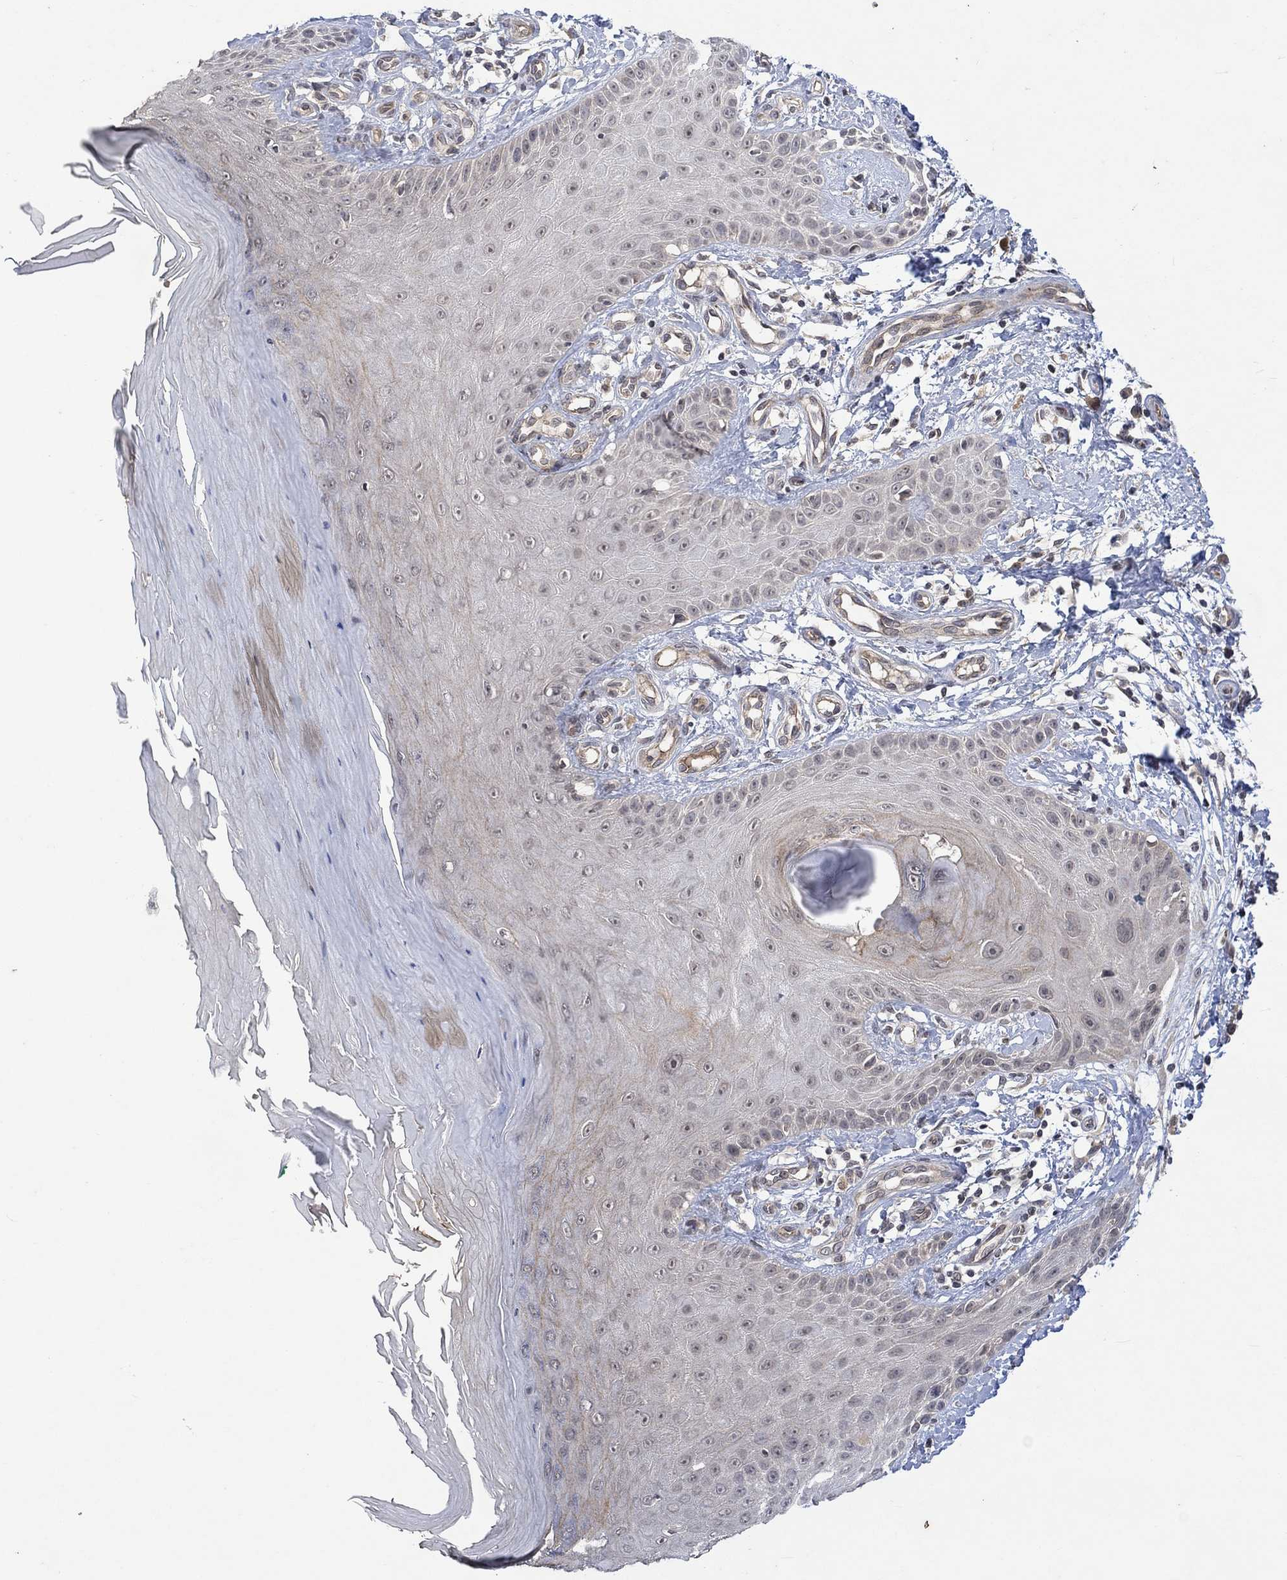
{"staining": {"intensity": "negative", "quantity": "none", "location": "none"}, "tissue": "skin", "cell_type": "Fibroblasts", "image_type": "normal", "snomed": [{"axis": "morphology", "description": "Normal tissue, NOS"}, {"axis": "morphology", "description": "Inflammation, NOS"}, {"axis": "morphology", "description": "Fibrosis, NOS"}, {"axis": "topography", "description": "Skin"}], "caption": "The photomicrograph demonstrates no staining of fibroblasts in normal skin.", "gene": "GRIN2D", "patient": {"sex": "male", "age": 71}}